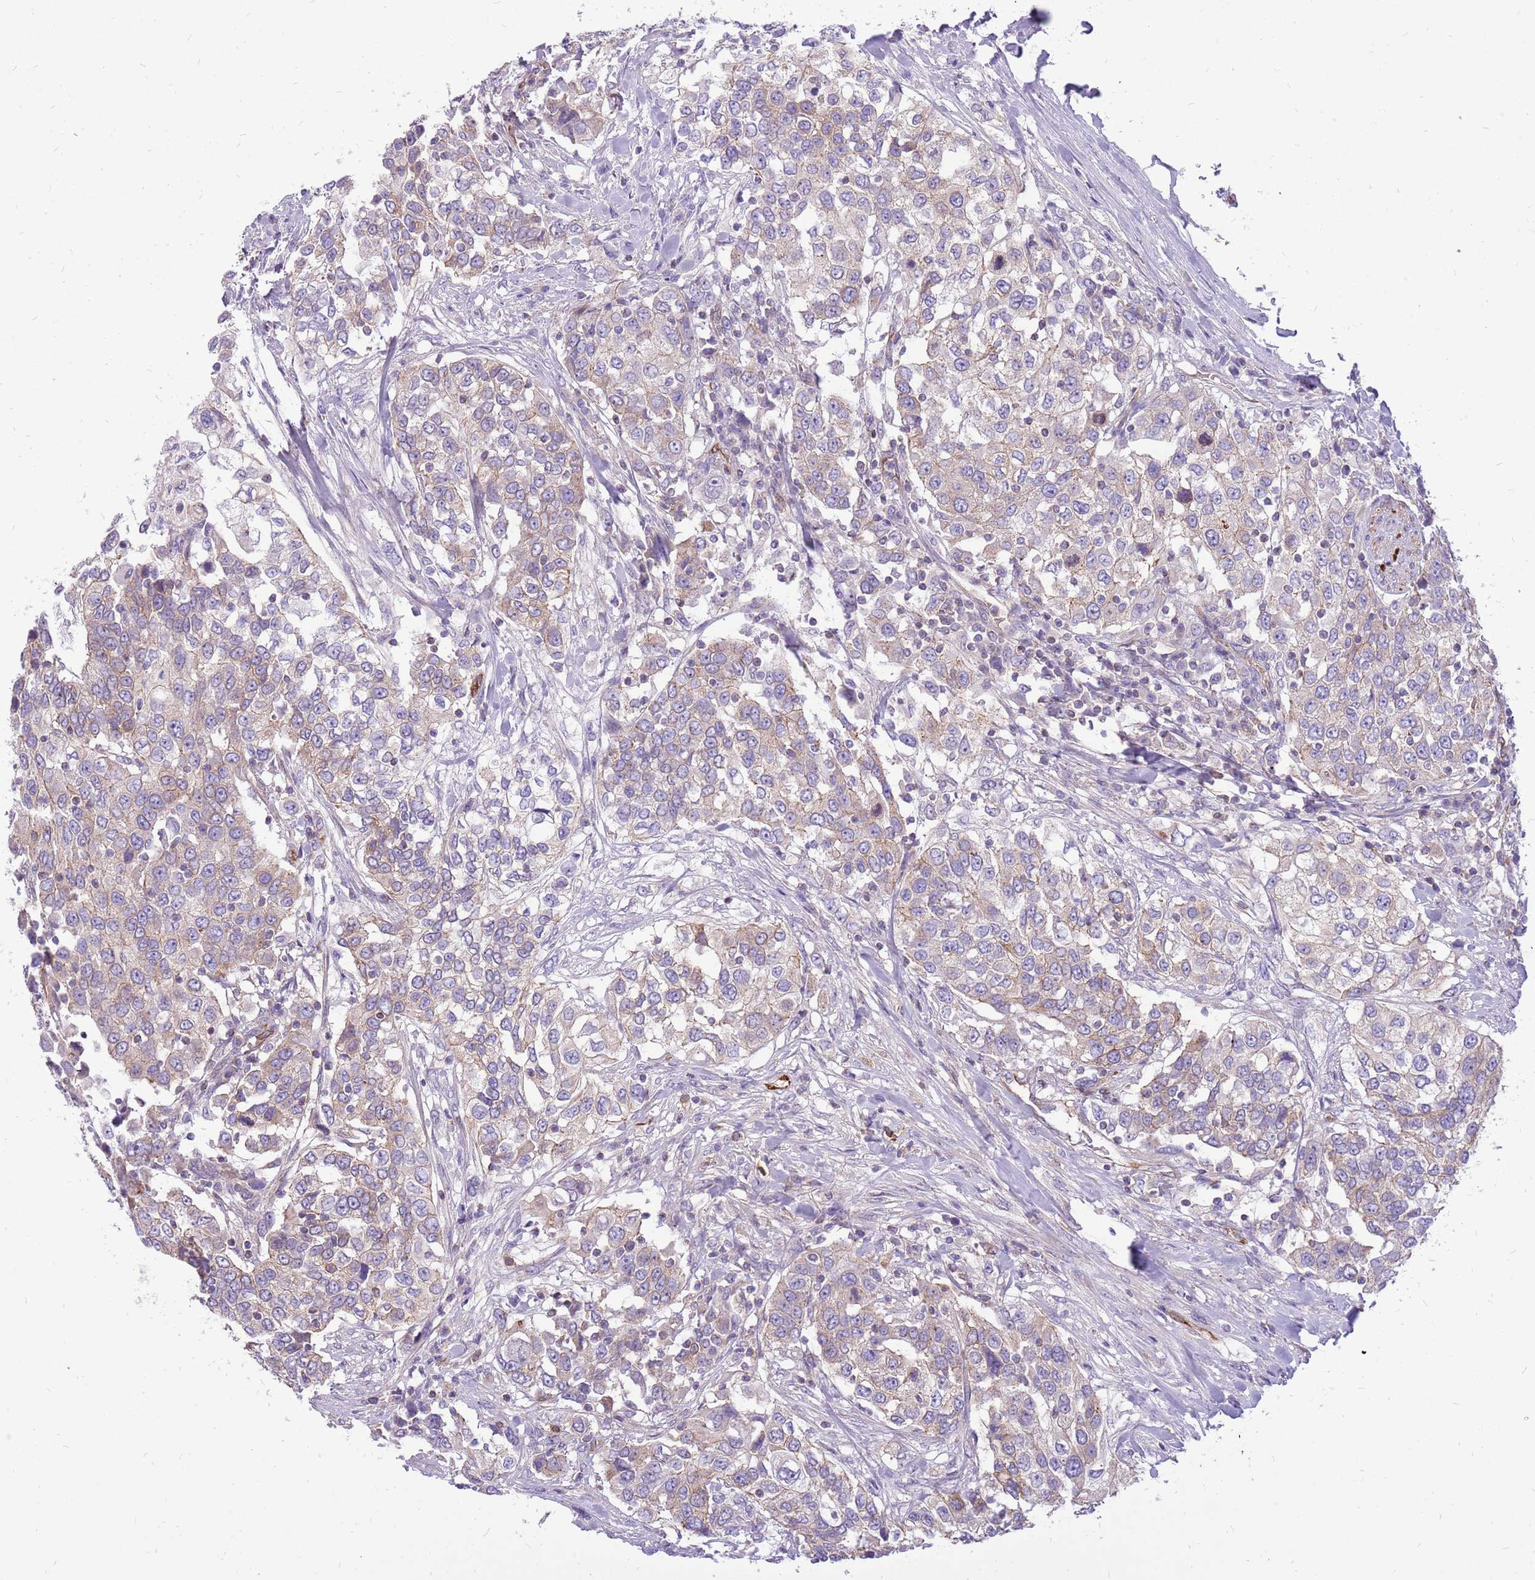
{"staining": {"intensity": "weak", "quantity": "25%-75%", "location": "cytoplasmic/membranous"}, "tissue": "urothelial cancer", "cell_type": "Tumor cells", "image_type": "cancer", "snomed": [{"axis": "morphology", "description": "Urothelial carcinoma, High grade"}, {"axis": "topography", "description": "Urinary bladder"}], "caption": "Immunohistochemical staining of urothelial carcinoma (high-grade) displays weak cytoplasmic/membranous protein expression in about 25%-75% of tumor cells.", "gene": "WDR90", "patient": {"sex": "female", "age": 80}}